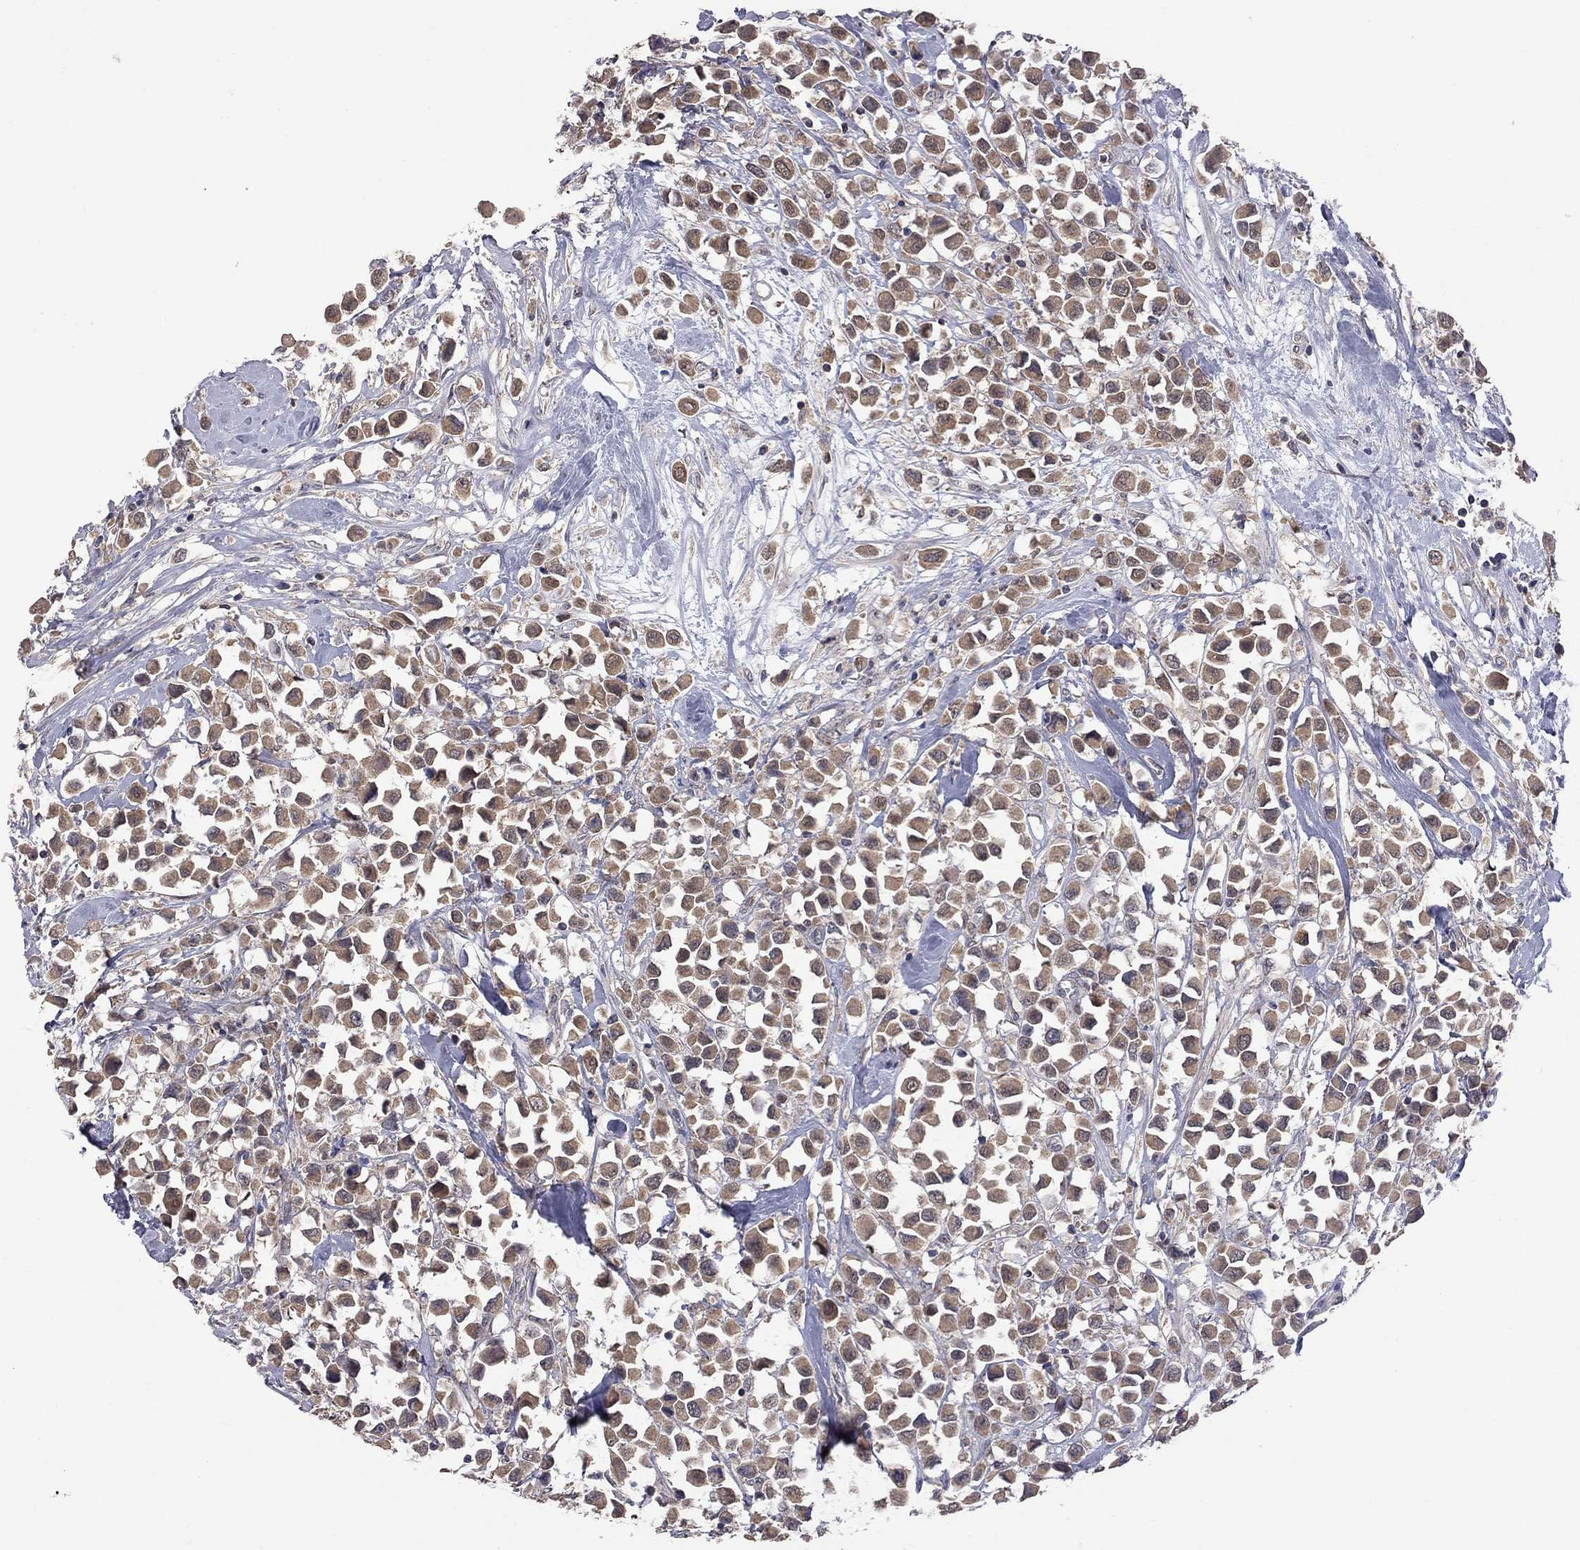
{"staining": {"intensity": "moderate", "quantity": ">75%", "location": "cytoplasmic/membranous"}, "tissue": "breast cancer", "cell_type": "Tumor cells", "image_type": "cancer", "snomed": [{"axis": "morphology", "description": "Duct carcinoma"}, {"axis": "topography", "description": "Breast"}], "caption": "Immunohistochemical staining of infiltrating ductal carcinoma (breast) displays medium levels of moderate cytoplasmic/membranous expression in about >75% of tumor cells.", "gene": "HTR6", "patient": {"sex": "female", "age": 61}}